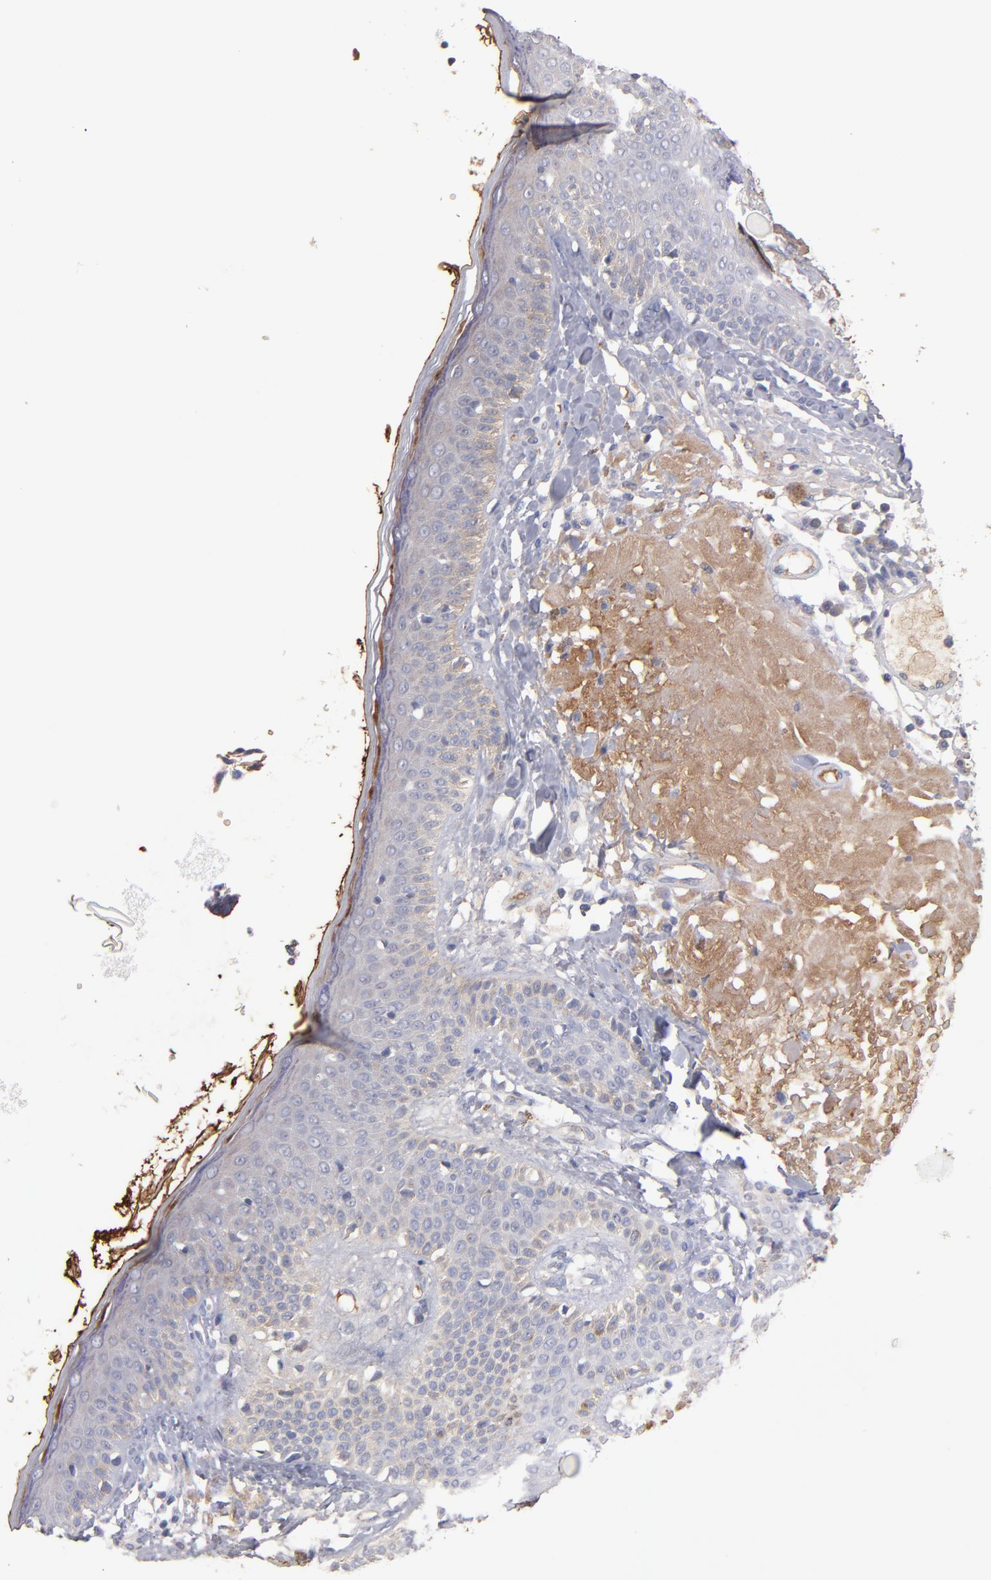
{"staining": {"intensity": "weak", "quantity": "<25%", "location": "cytoplasmic/membranous"}, "tissue": "skin cancer", "cell_type": "Tumor cells", "image_type": "cancer", "snomed": [{"axis": "morphology", "description": "Basal cell carcinoma"}, {"axis": "topography", "description": "Skin"}], "caption": "High magnification brightfield microscopy of skin basal cell carcinoma stained with DAB (3,3'-diaminobenzidine) (brown) and counterstained with hematoxylin (blue): tumor cells show no significant expression. The staining was performed using DAB to visualize the protein expression in brown, while the nuclei were stained in blue with hematoxylin (Magnification: 20x).", "gene": "DACT1", "patient": {"sex": "male", "age": 74}}